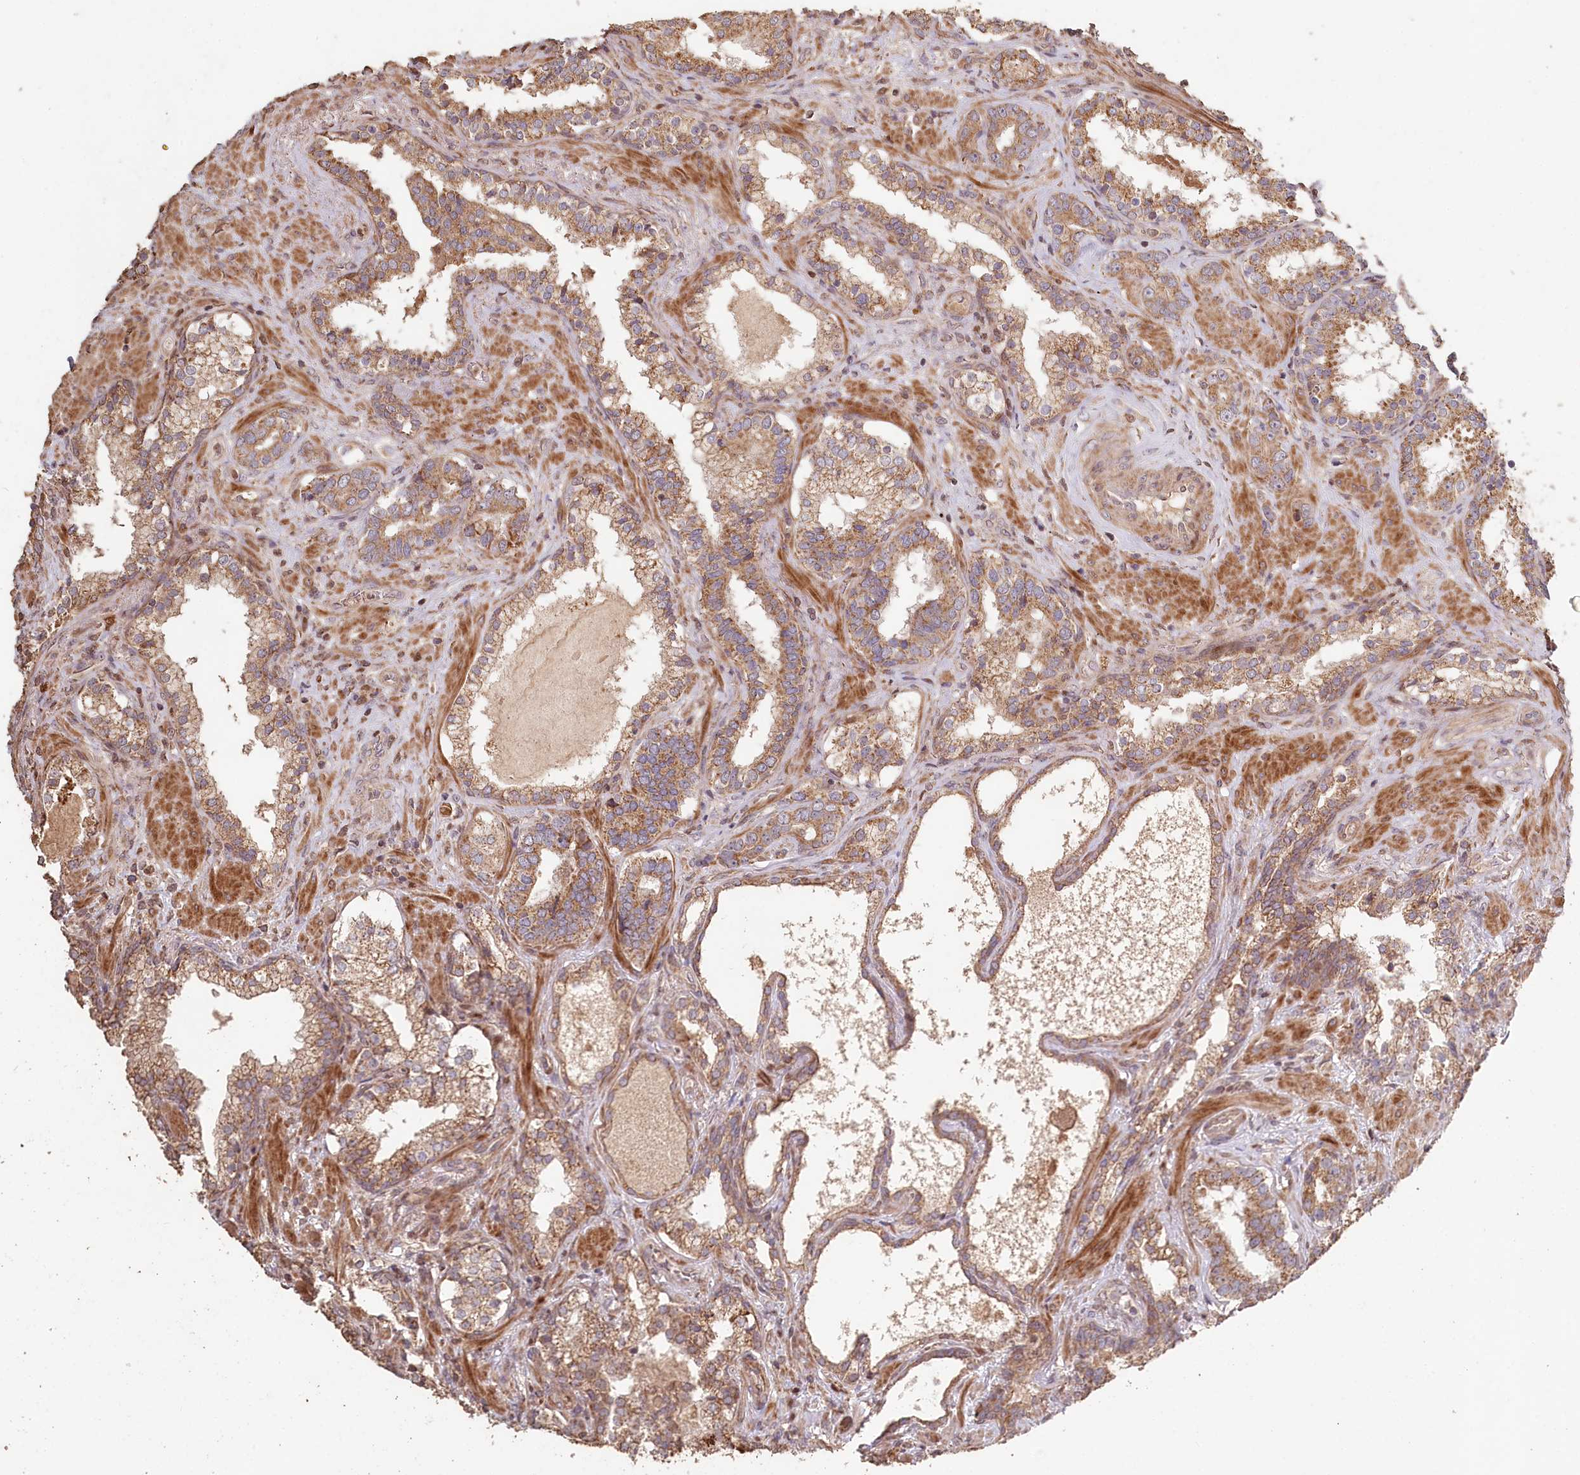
{"staining": {"intensity": "moderate", "quantity": ">75%", "location": "cytoplasmic/membranous"}, "tissue": "prostate cancer", "cell_type": "Tumor cells", "image_type": "cancer", "snomed": [{"axis": "morphology", "description": "Adenocarcinoma, High grade"}, {"axis": "topography", "description": "Prostate"}], "caption": "IHC of prostate adenocarcinoma (high-grade) displays medium levels of moderate cytoplasmic/membranous expression in approximately >75% of tumor cells. The staining is performed using DAB brown chromogen to label protein expression. The nuclei are counter-stained blue using hematoxylin.", "gene": "HAL", "patient": {"sex": "male", "age": 58}}